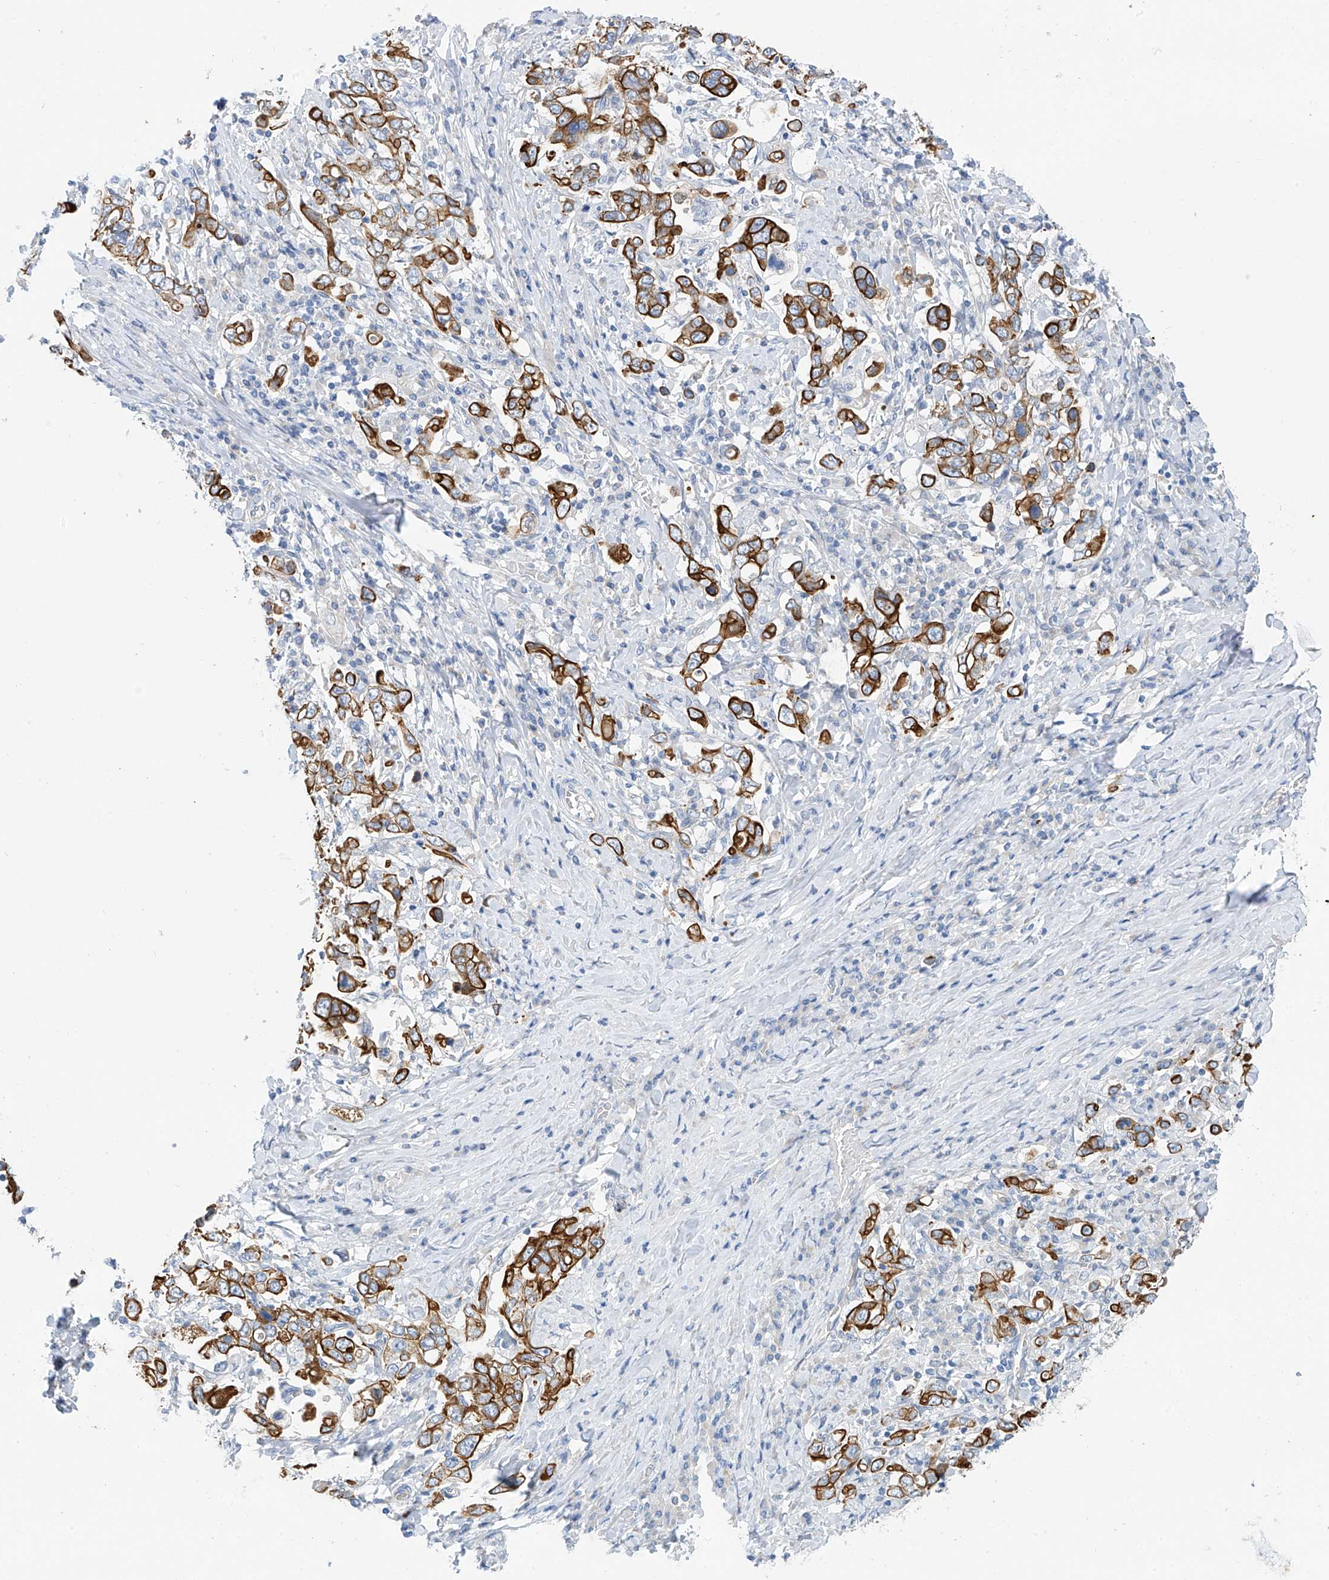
{"staining": {"intensity": "strong", "quantity": ">75%", "location": "cytoplasmic/membranous"}, "tissue": "stomach cancer", "cell_type": "Tumor cells", "image_type": "cancer", "snomed": [{"axis": "morphology", "description": "Adenocarcinoma, NOS"}, {"axis": "topography", "description": "Stomach, upper"}], "caption": "Tumor cells show strong cytoplasmic/membranous positivity in about >75% of cells in stomach adenocarcinoma. Nuclei are stained in blue.", "gene": "PIK3C2B", "patient": {"sex": "male", "age": 62}}